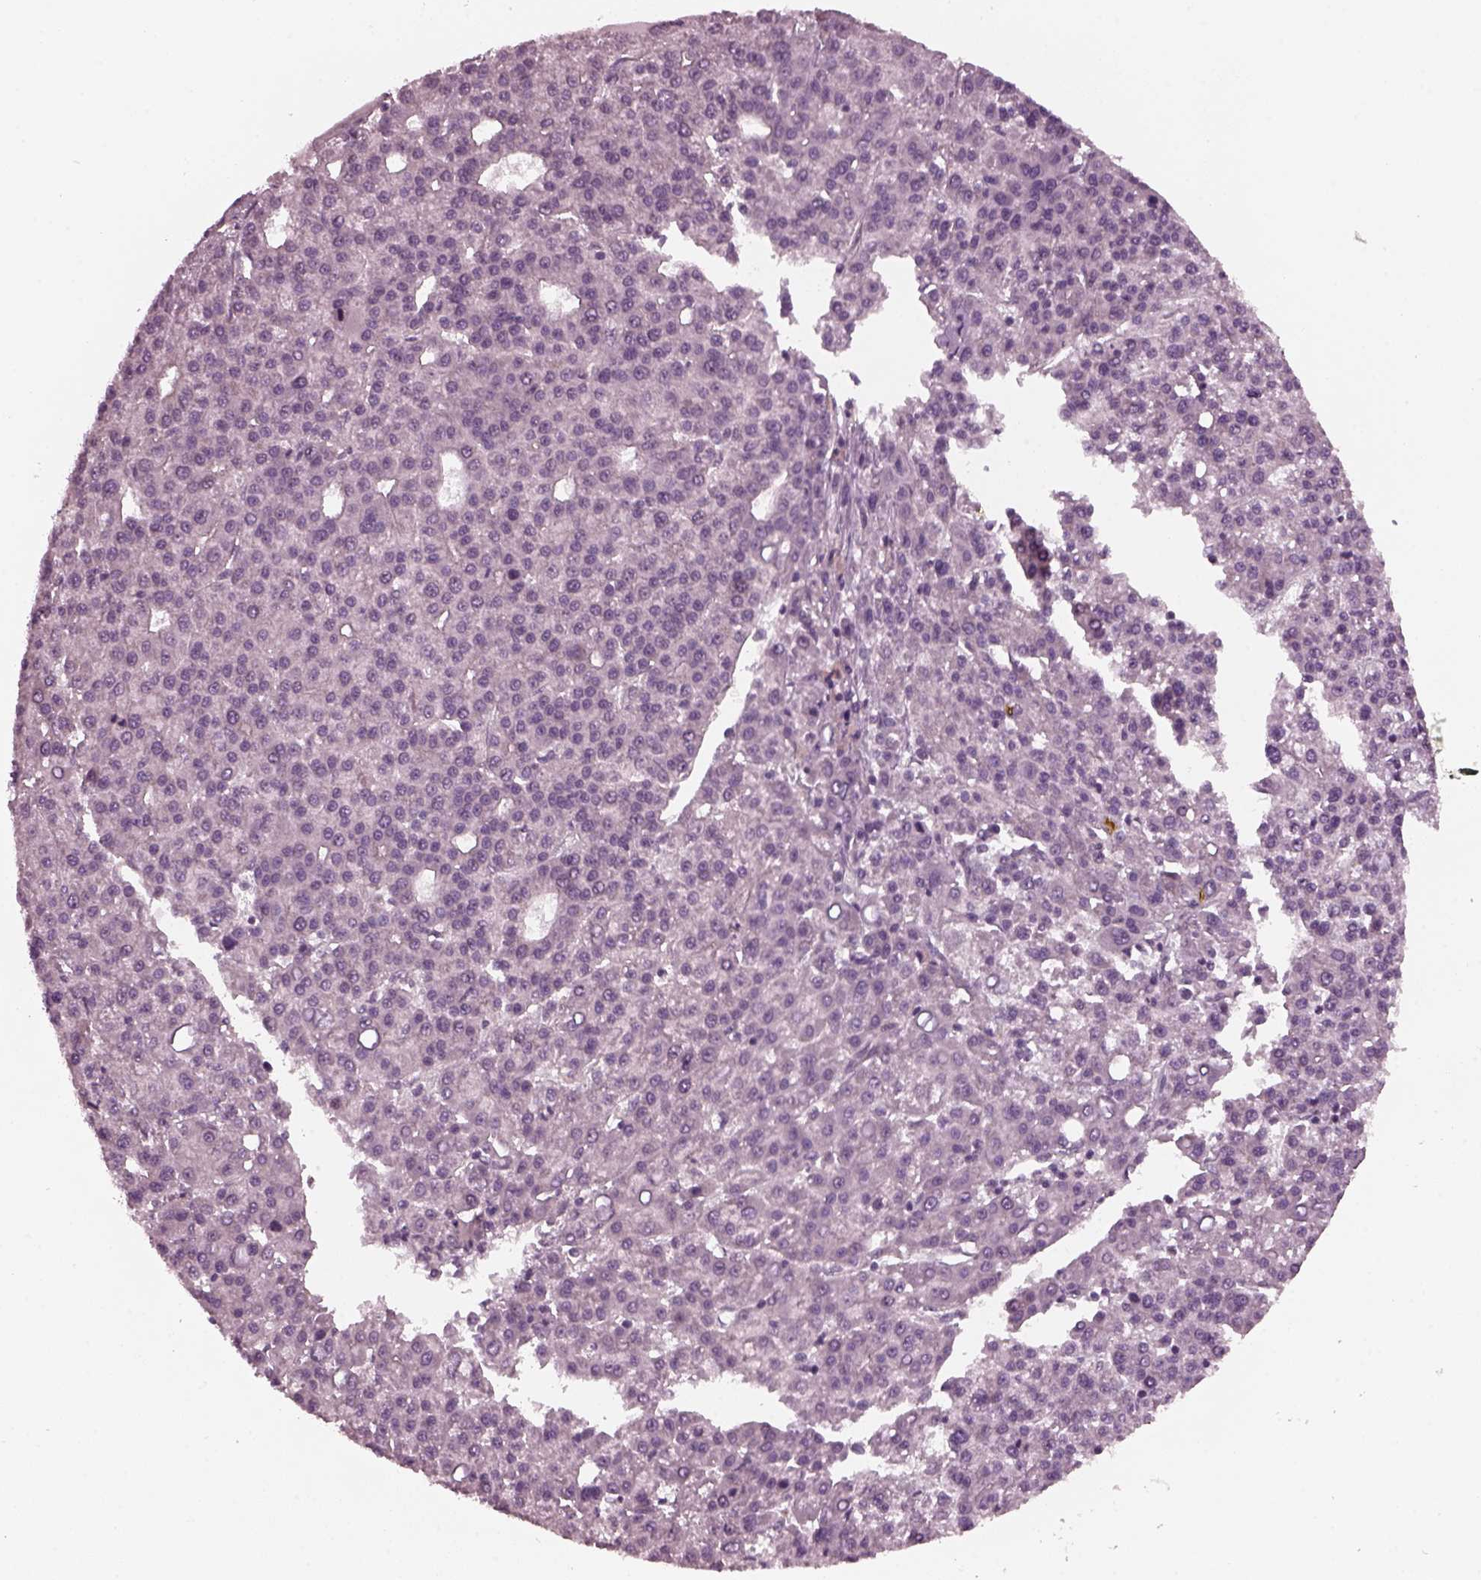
{"staining": {"intensity": "negative", "quantity": "none", "location": "none"}, "tissue": "liver cancer", "cell_type": "Tumor cells", "image_type": "cancer", "snomed": [{"axis": "morphology", "description": "Carcinoma, Hepatocellular, NOS"}, {"axis": "topography", "description": "Liver"}], "caption": "The IHC histopathology image has no significant expression in tumor cells of liver cancer (hepatocellular carcinoma) tissue. Nuclei are stained in blue.", "gene": "TUBG1", "patient": {"sex": "female", "age": 58}}